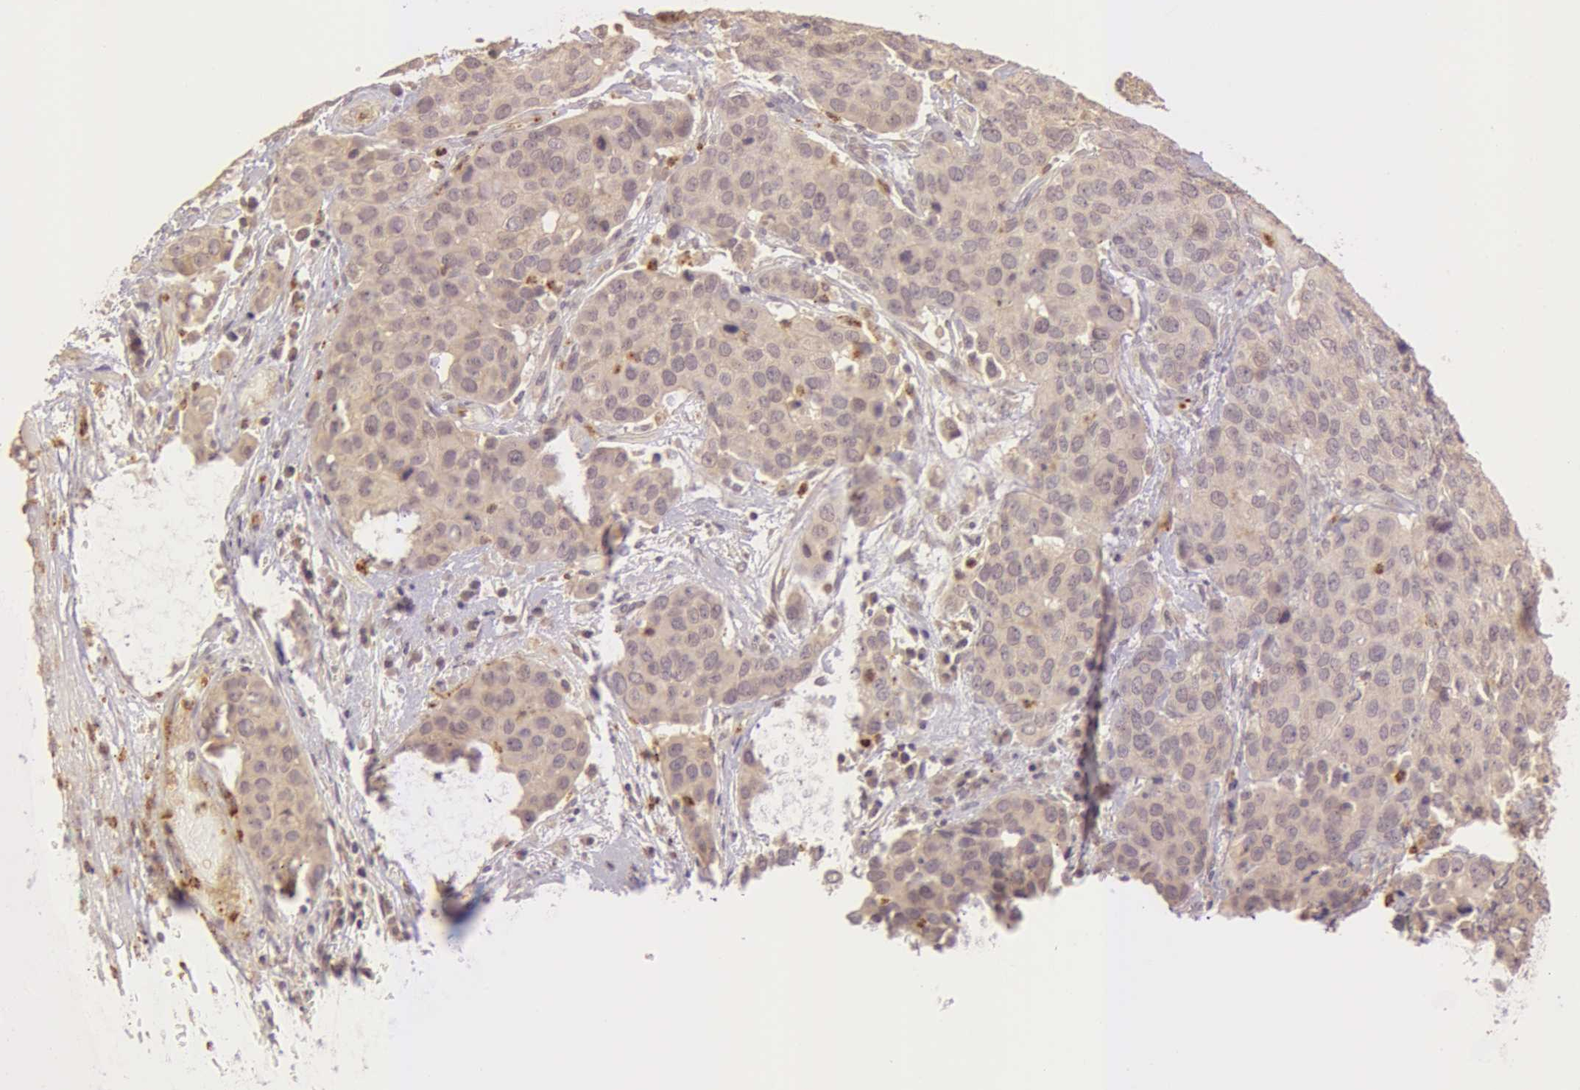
{"staining": {"intensity": "moderate", "quantity": ">75%", "location": "cytoplasmic/membranous"}, "tissue": "cervical cancer", "cell_type": "Tumor cells", "image_type": "cancer", "snomed": [{"axis": "morphology", "description": "Squamous cell carcinoma, NOS"}, {"axis": "topography", "description": "Cervix"}], "caption": "Protein staining of cervical cancer (squamous cell carcinoma) tissue exhibits moderate cytoplasmic/membranous positivity in approximately >75% of tumor cells.", "gene": "ATG2B", "patient": {"sex": "female", "age": 54}}